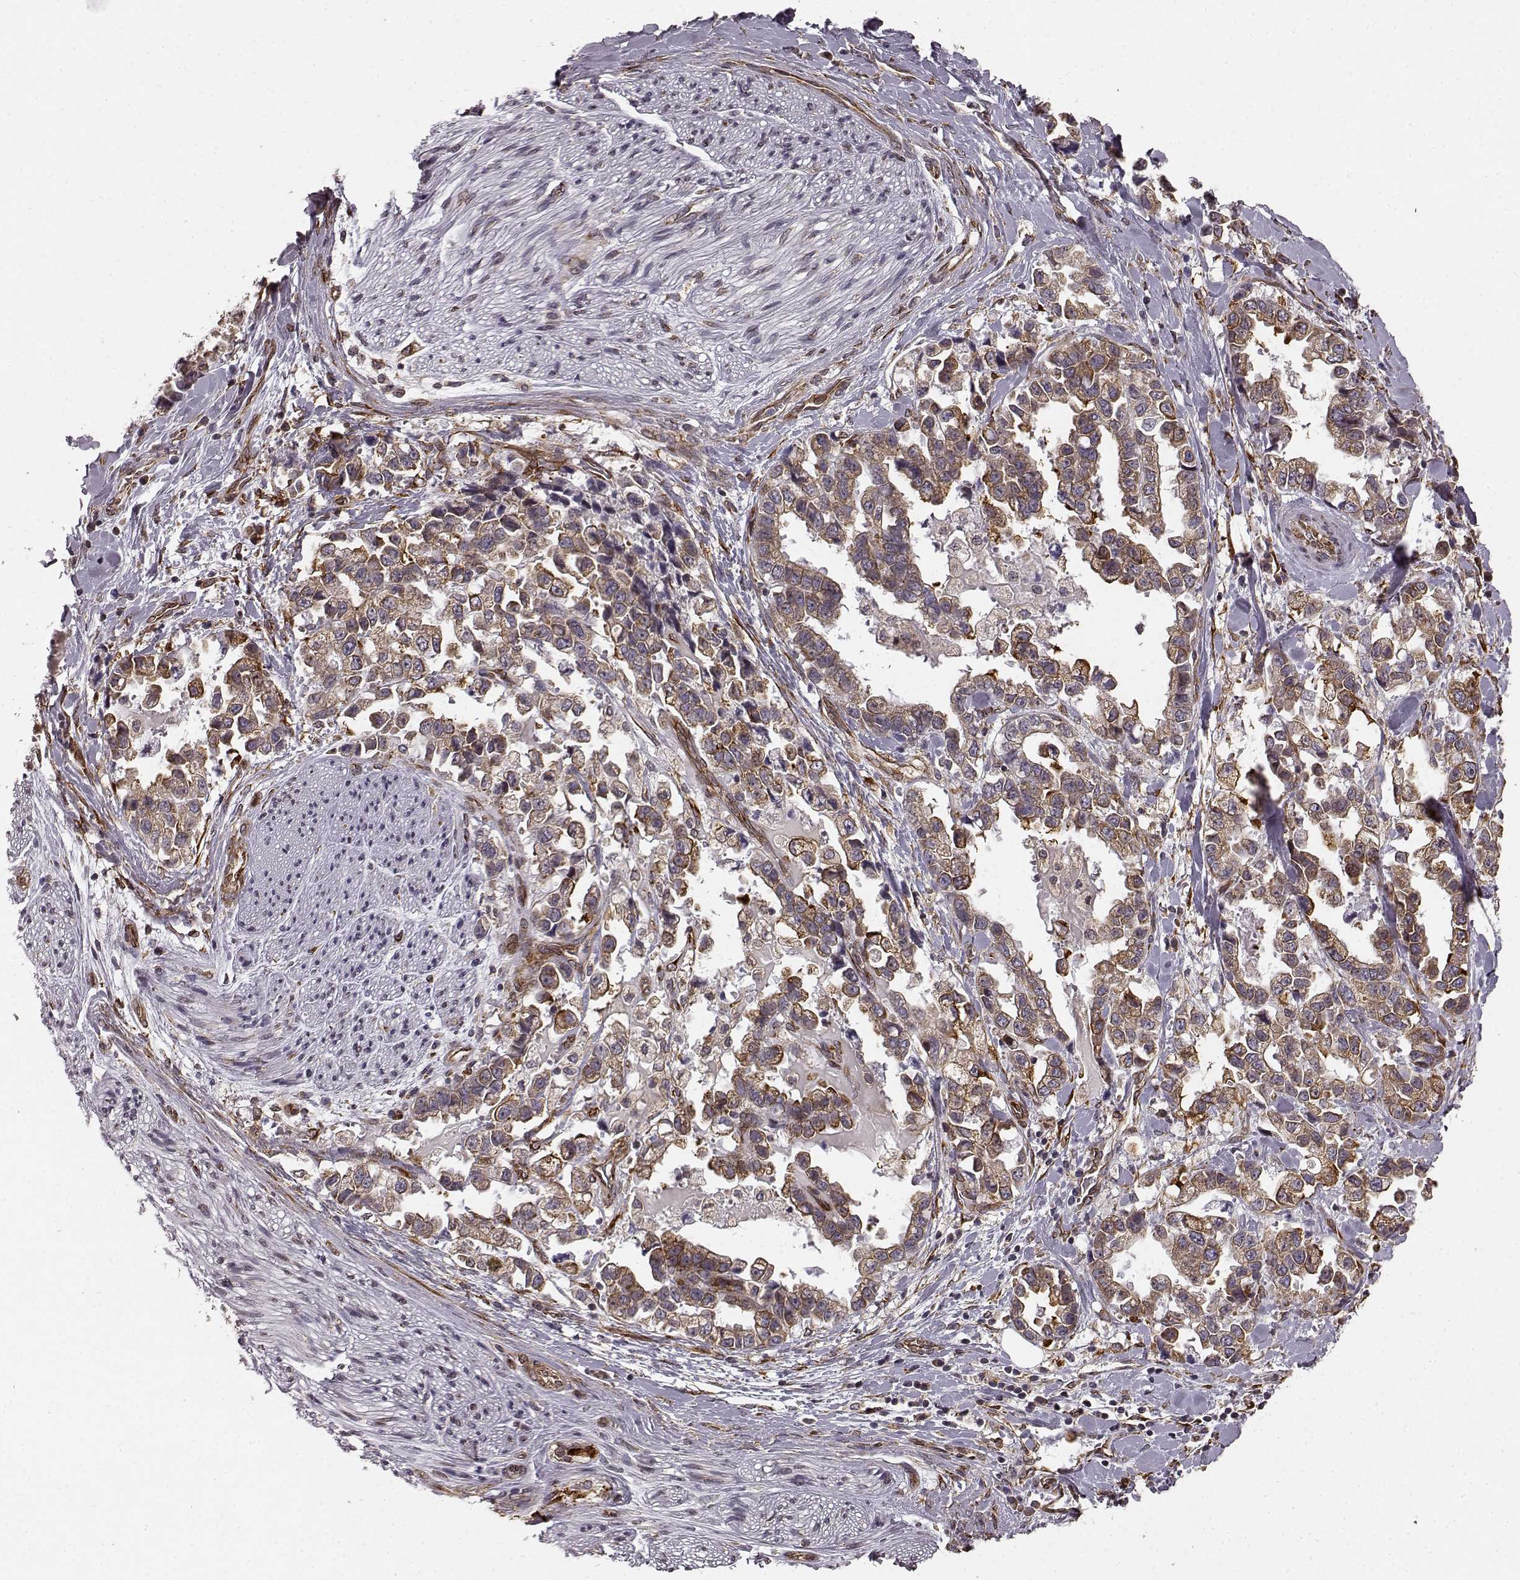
{"staining": {"intensity": "weak", "quantity": ">75%", "location": "cytoplasmic/membranous"}, "tissue": "stomach cancer", "cell_type": "Tumor cells", "image_type": "cancer", "snomed": [{"axis": "morphology", "description": "Adenocarcinoma, NOS"}, {"axis": "topography", "description": "Stomach"}], "caption": "This image reveals immunohistochemistry staining of stomach adenocarcinoma, with low weak cytoplasmic/membranous positivity in approximately >75% of tumor cells.", "gene": "TMEM14A", "patient": {"sex": "male", "age": 59}}